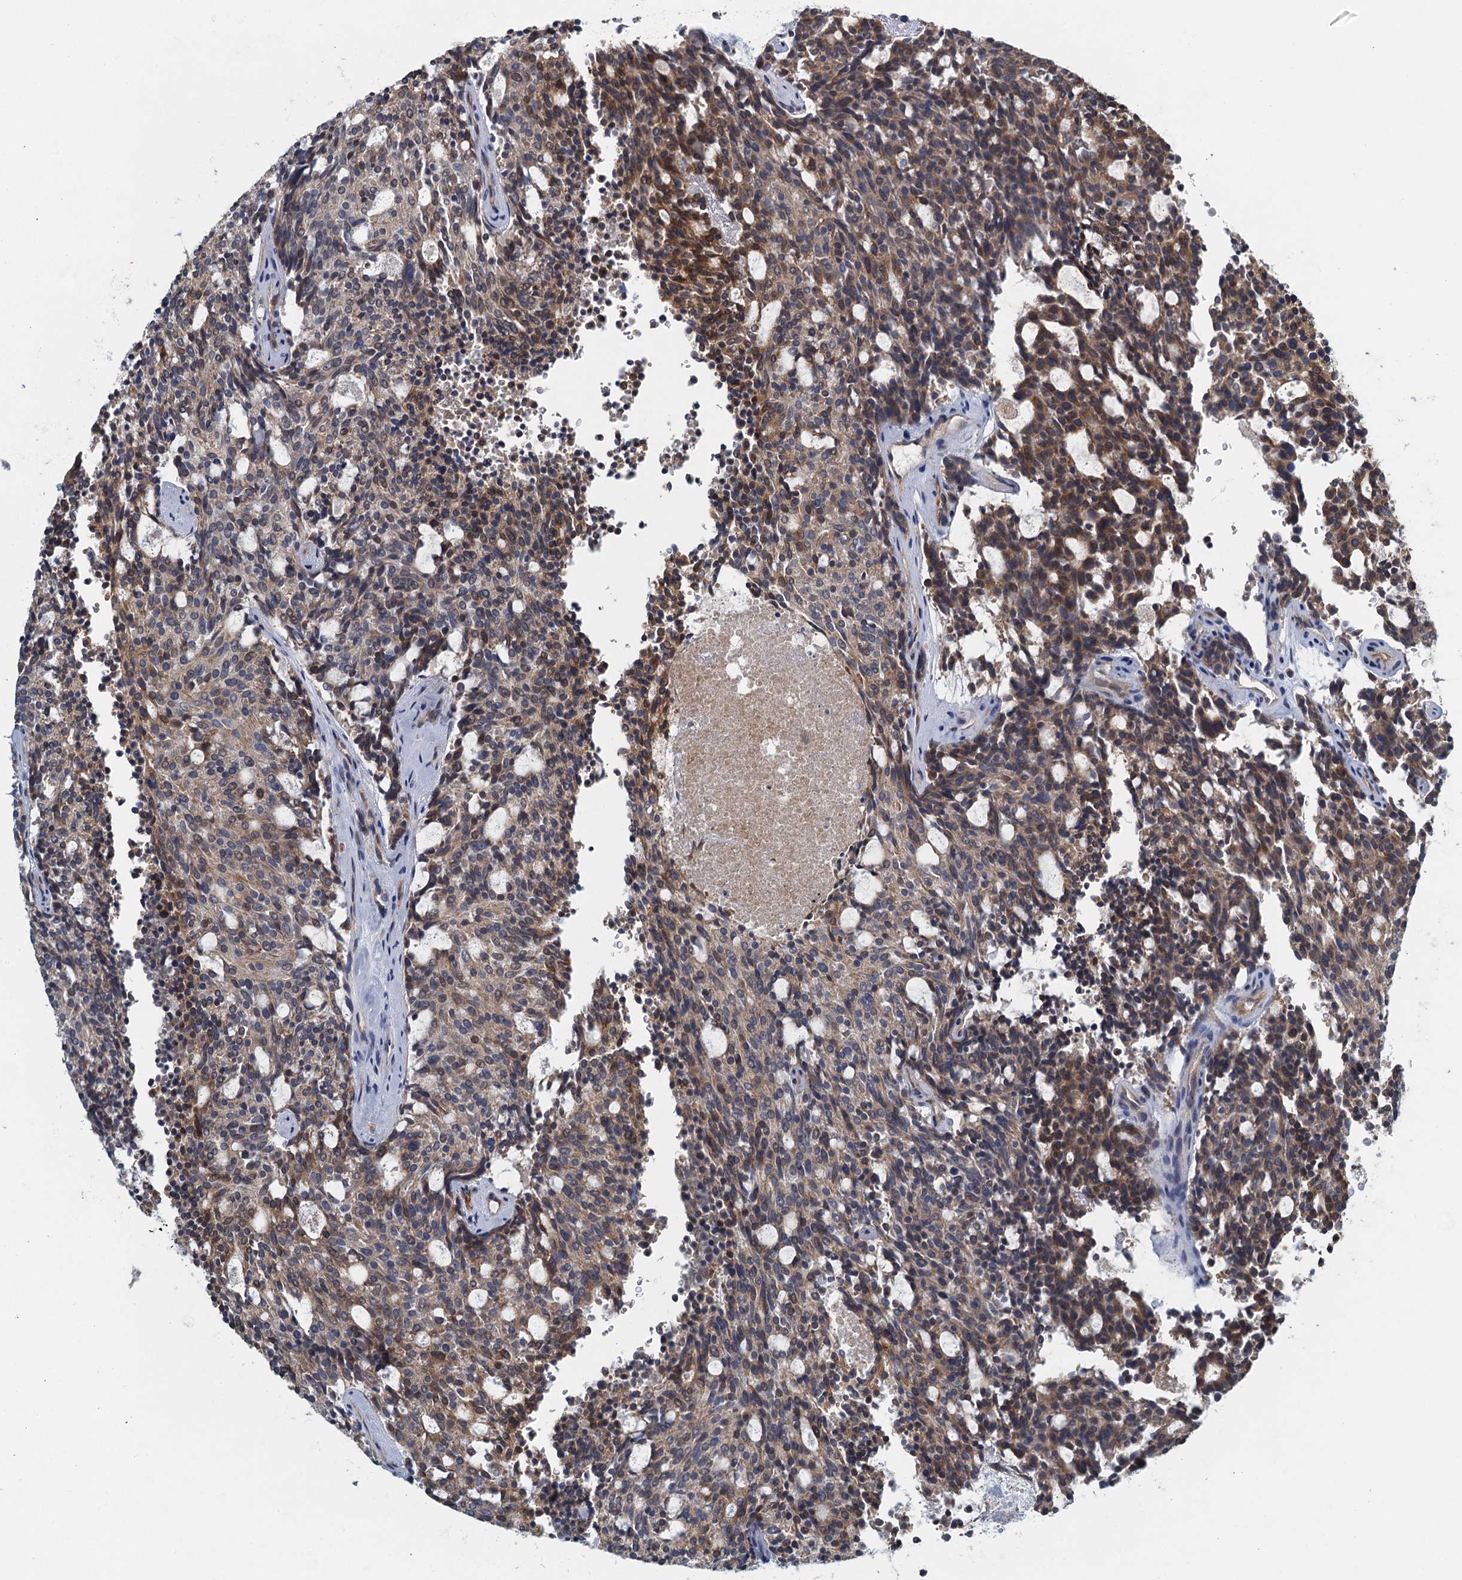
{"staining": {"intensity": "moderate", "quantity": ">75%", "location": "cytoplasmic/membranous"}, "tissue": "carcinoid", "cell_type": "Tumor cells", "image_type": "cancer", "snomed": [{"axis": "morphology", "description": "Carcinoid, malignant, NOS"}, {"axis": "topography", "description": "Pancreas"}], "caption": "Malignant carcinoid was stained to show a protein in brown. There is medium levels of moderate cytoplasmic/membranous staining in about >75% of tumor cells. (Stains: DAB in brown, nuclei in blue, Microscopy: brightfield microscopy at high magnification).", "gene": "ALG2", "patient": {"sex": "female", "age": 54}}